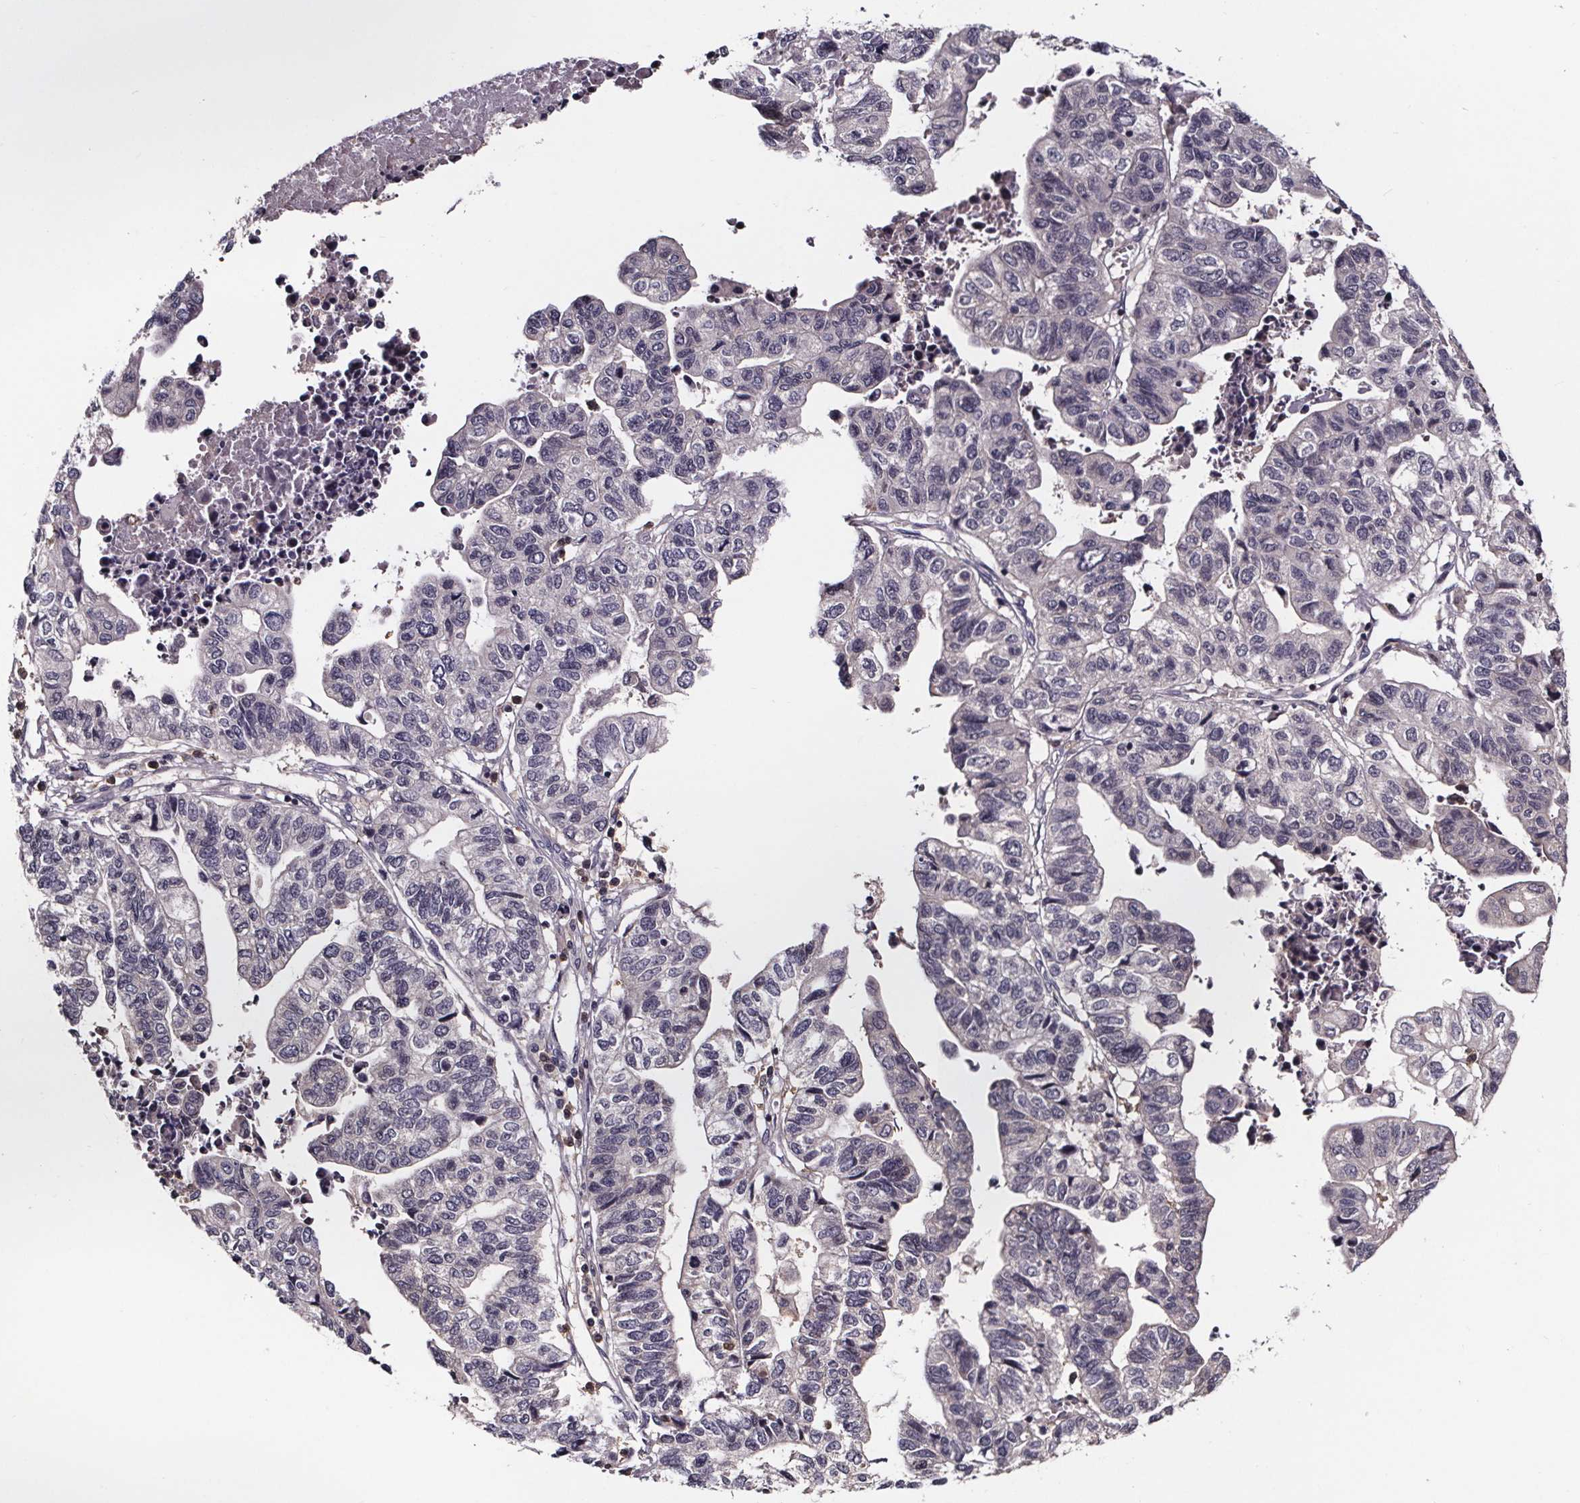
{"staining": {"intensity": "negative", "quantity": "none", "location": "none"}, "tissue": "stomach cancer", "cell_type": "Tumor cells", "image_type": "cancer", "snomed": [{"axis": "morphology", "description": "Adenocarcinoma, NOS"}, {"axis": "topography", "description": "Stomach, upper"}], "caption": "This is a histopathology image of immunohistochemistry (IHC) staining of stomach cancer, which shows no staining in tumor cells. Brightfield microscopy of immunohistochemistry stained with DAB (3,3'-diaminobenzidine) (brown) and hematoxylin (blue), captured at high magnification.", "gene": "SMIM1", "patient": {"sex": "female", "age": 67}}